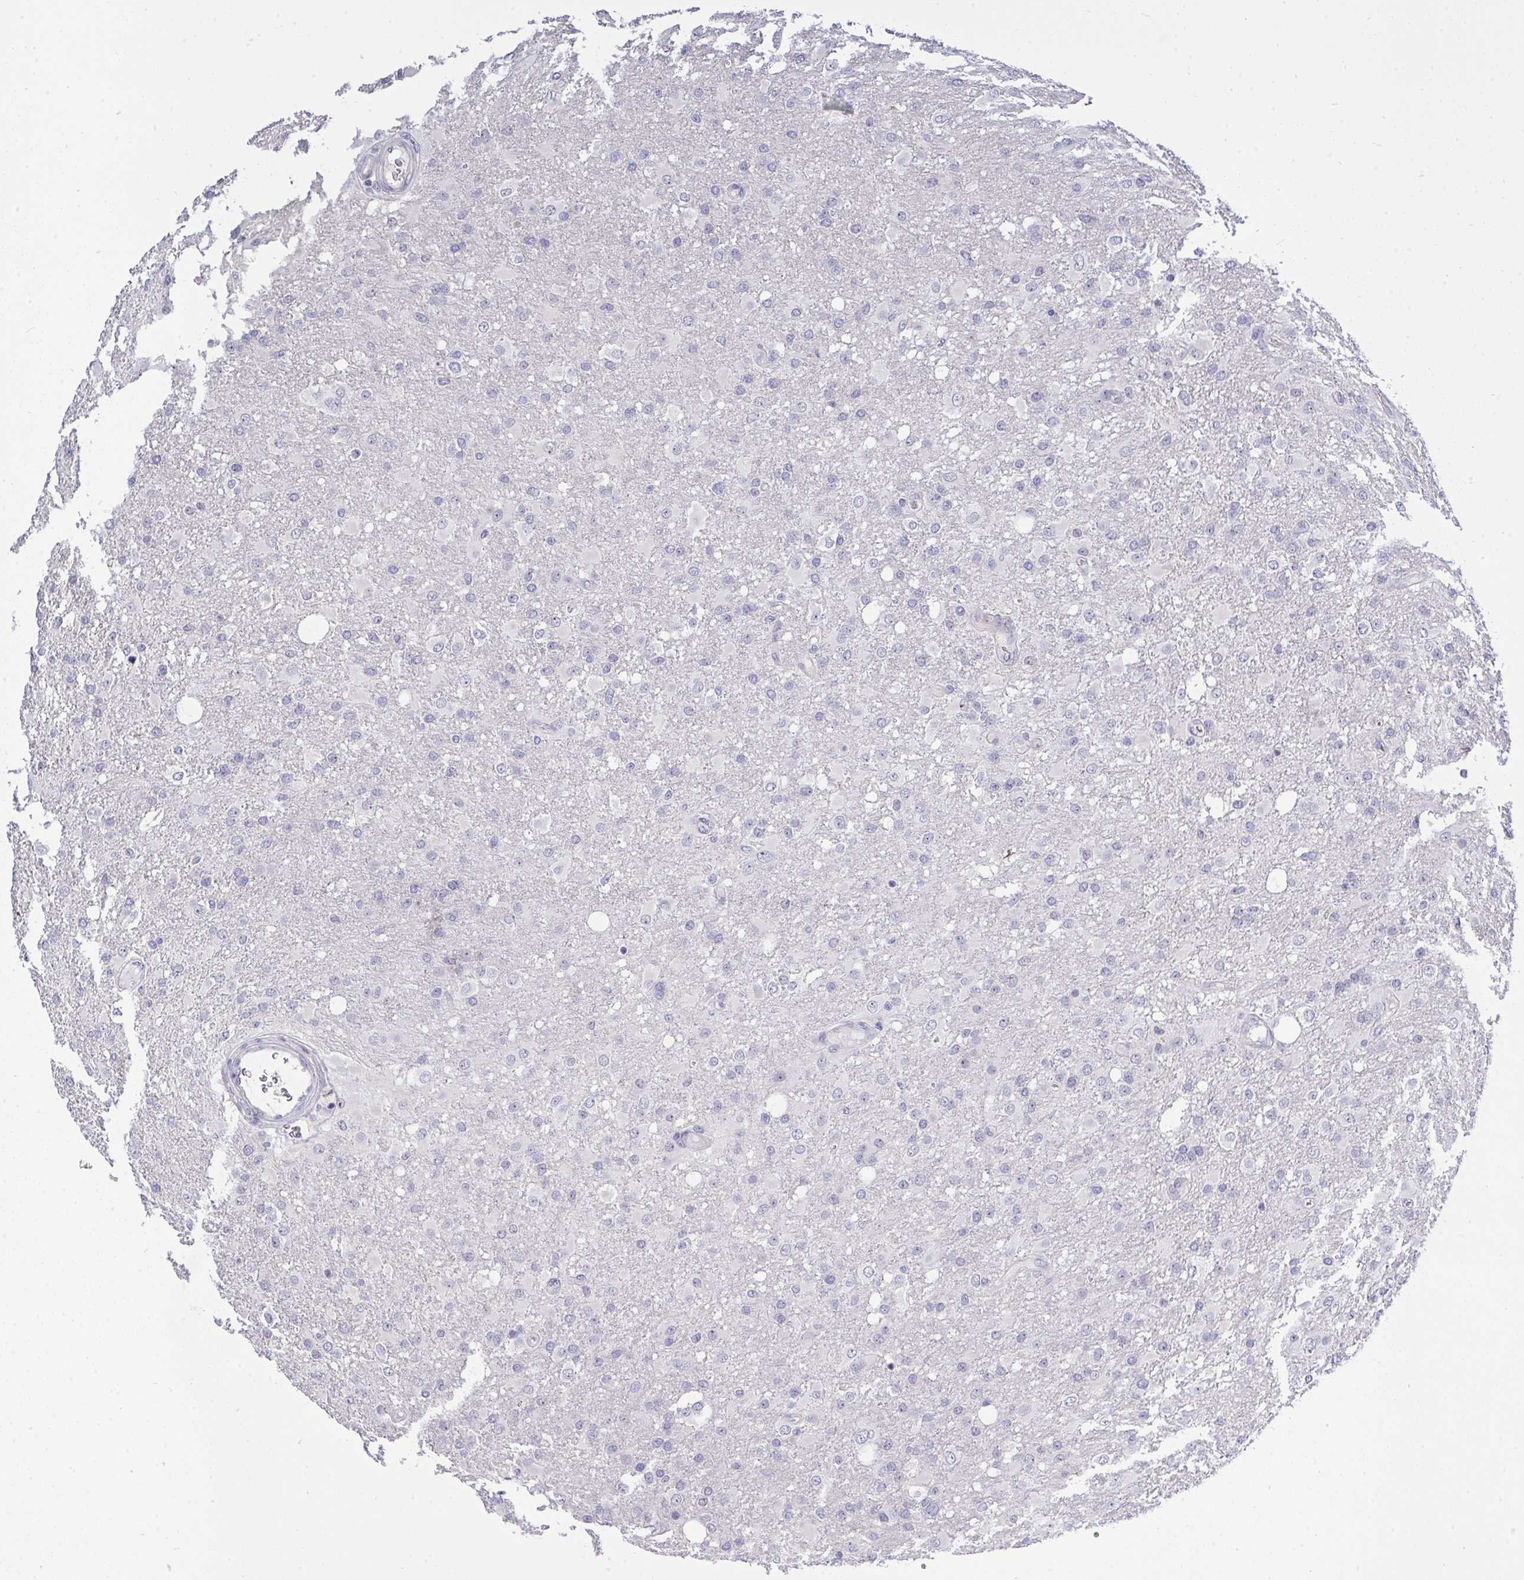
{"staining": {"intensity": "negative", "quantity": "none", "location": "none"}, "tissue": "glioma", "cell_type": "Tumor cells", "image_type": "cancer", "snomed": [{"axis": "morphology", "description": "Glioma, malignant, High grade"}, {"axis": "topography", "description": "Brain"}], "caption": "Histopathology image shows no significant protein positivity in tumor cells of malignant glioma (high-grade).", "gene": "PLPPR3", "patient": {"sex": "male", "age": 53}}